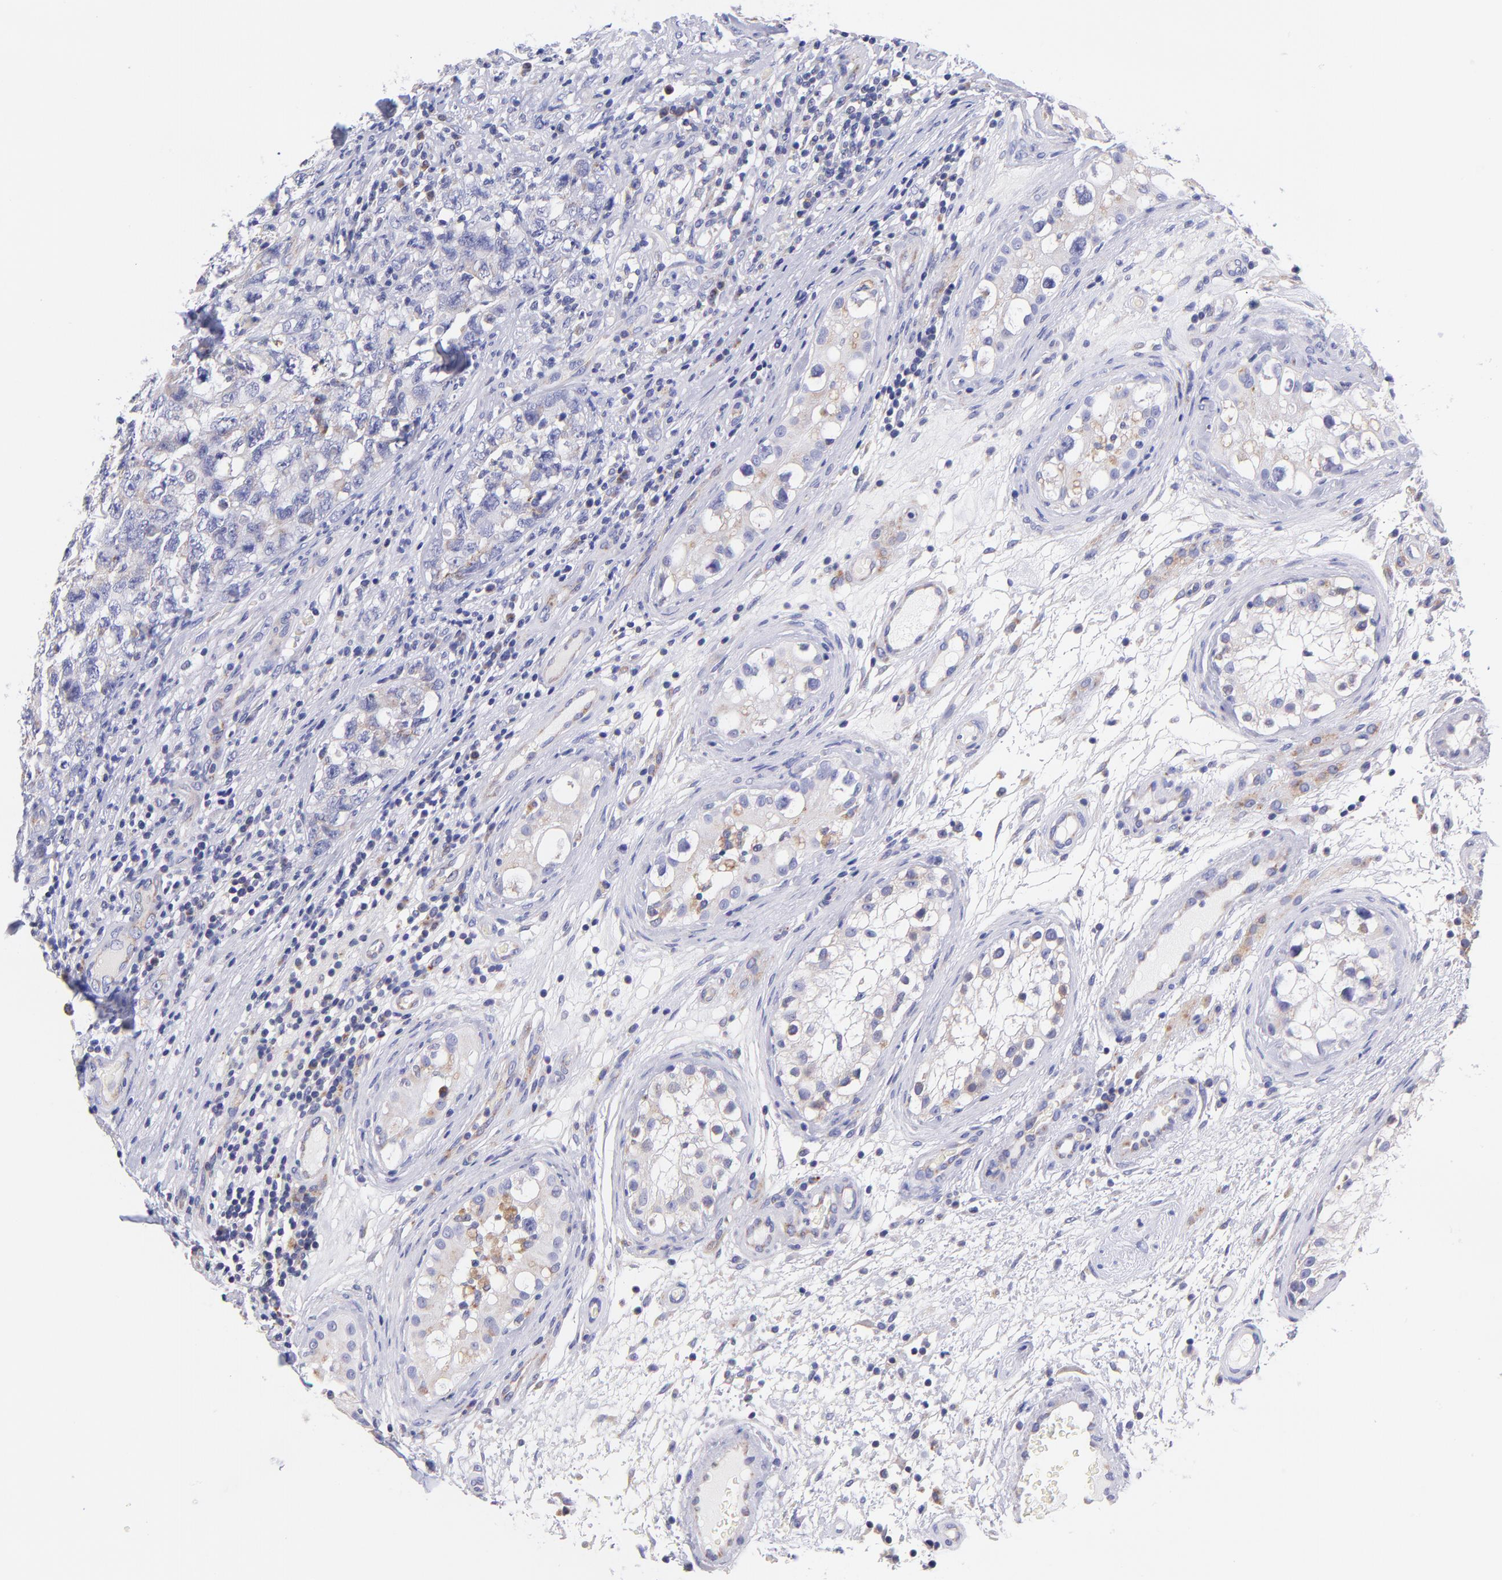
{"staining": {"intensity": "weak", "quantity": "<25%", "location": "cytoplasmic/membranous"}, "tissue": "testis cancer", "cell_type": "Tumor cells", "image_type": "cancer", "snomed": [{"axis": "morphology", "description": "Carcinoma, Embryonal, NOS"}, {"axis": "topography", "description": "Testis"}], "caption": "IHC histopathology image of human testis embryonal carcinoma stained for a protein (brown), which displays no staining in tumor cells.", "gene": "NDUFB7", "patient": {"sex": "male", "age": 31}}